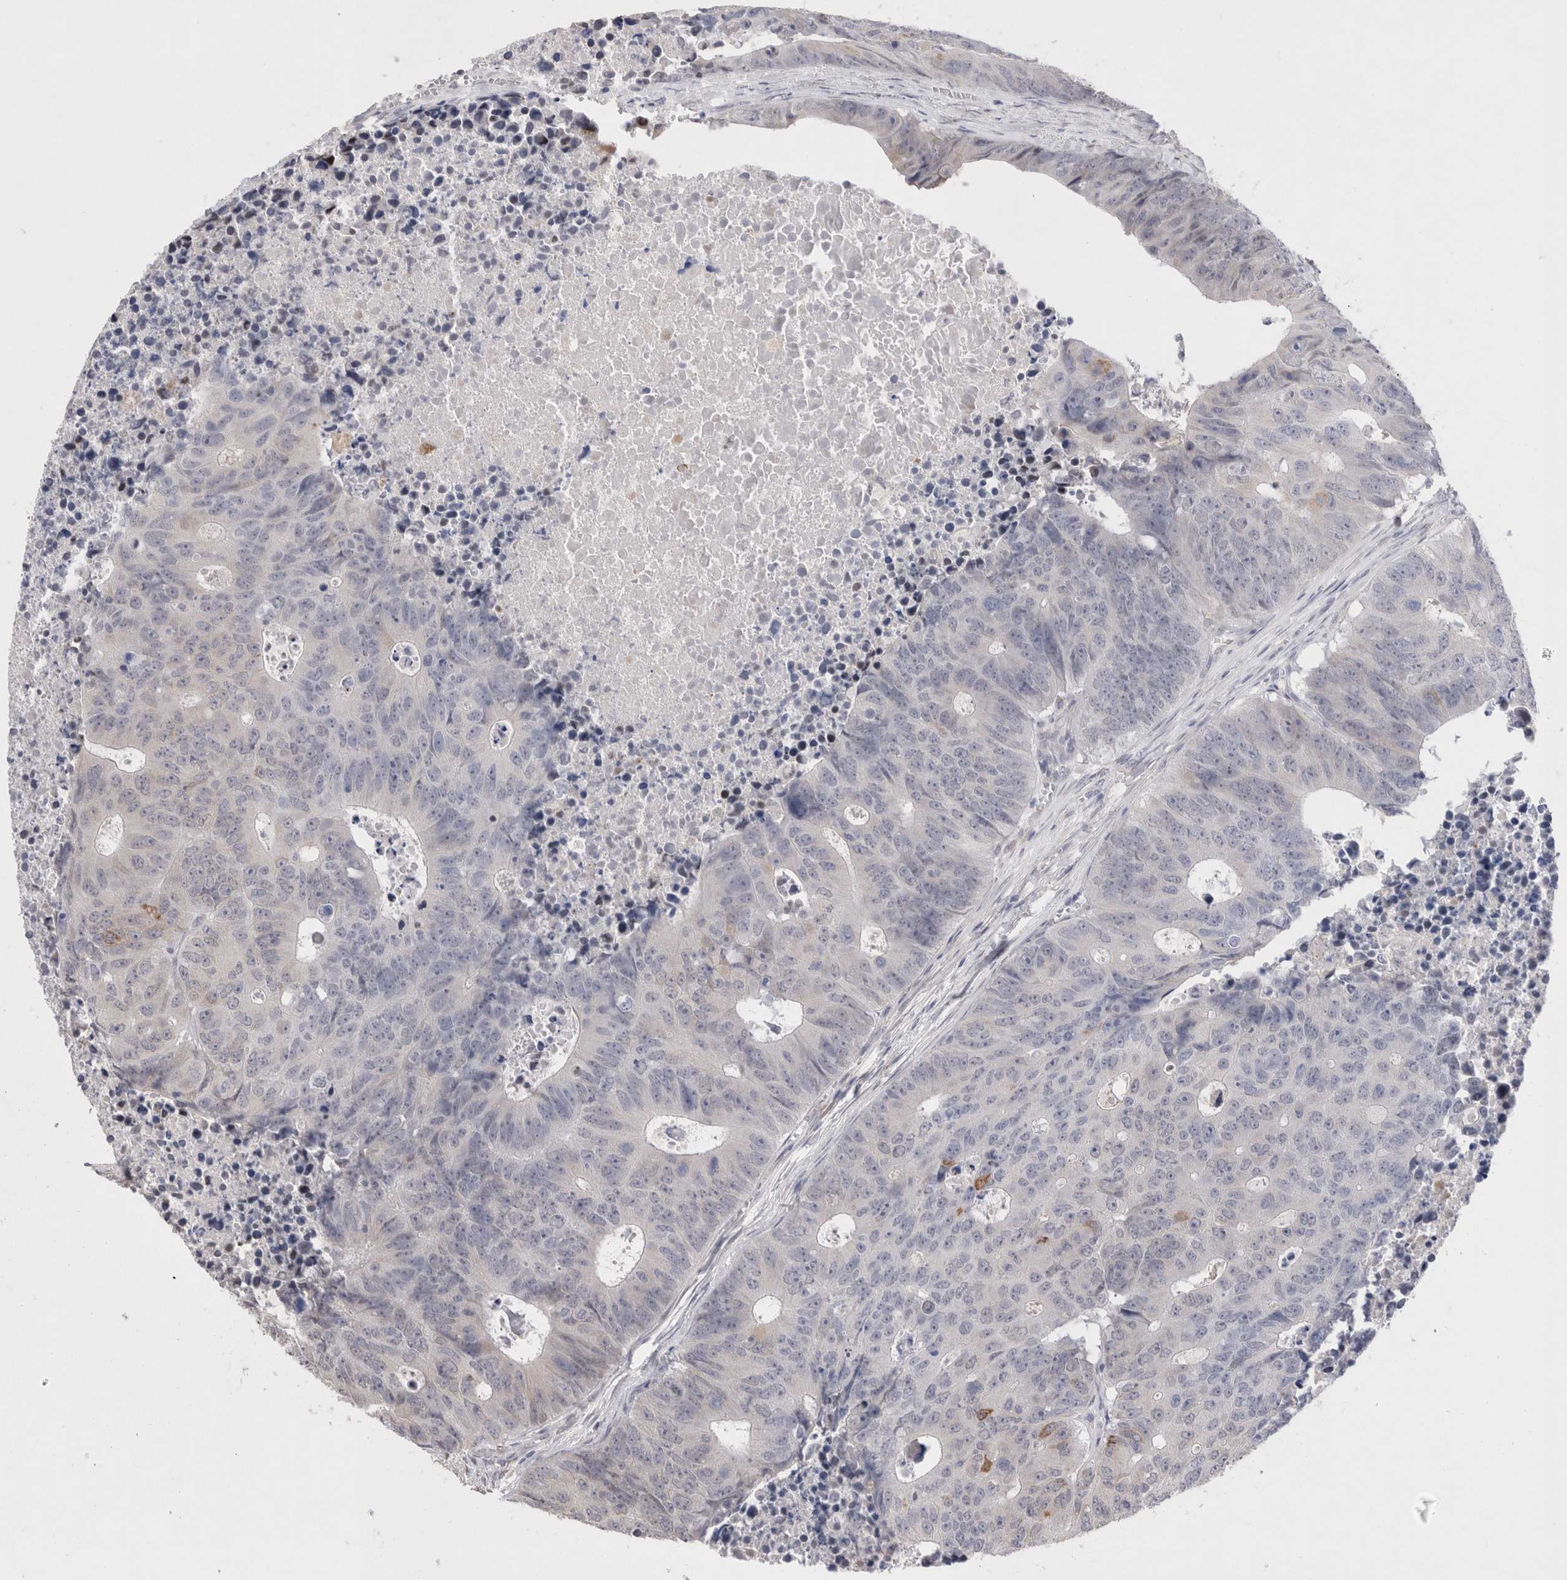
{"staining": {"intensity": "negative", "quantity": "none", "location": "none"}, "tissue": "colorectal cancer", "cell_type": "Tumor cells", "image_type": "cancer", "snomed": [{"axis": "morphology", "description": "Adenocarcinoma, NOS"}, {"axis": "topography", "description": "Colon"}], "caption": "Human colorectal adenocarcinoma stained for a protein using immunohistochemistry (IHC) reveals no positivity in tumor cells.", "gene": "GIMAP6", "patient": {"sex": "male", "age": 87}}